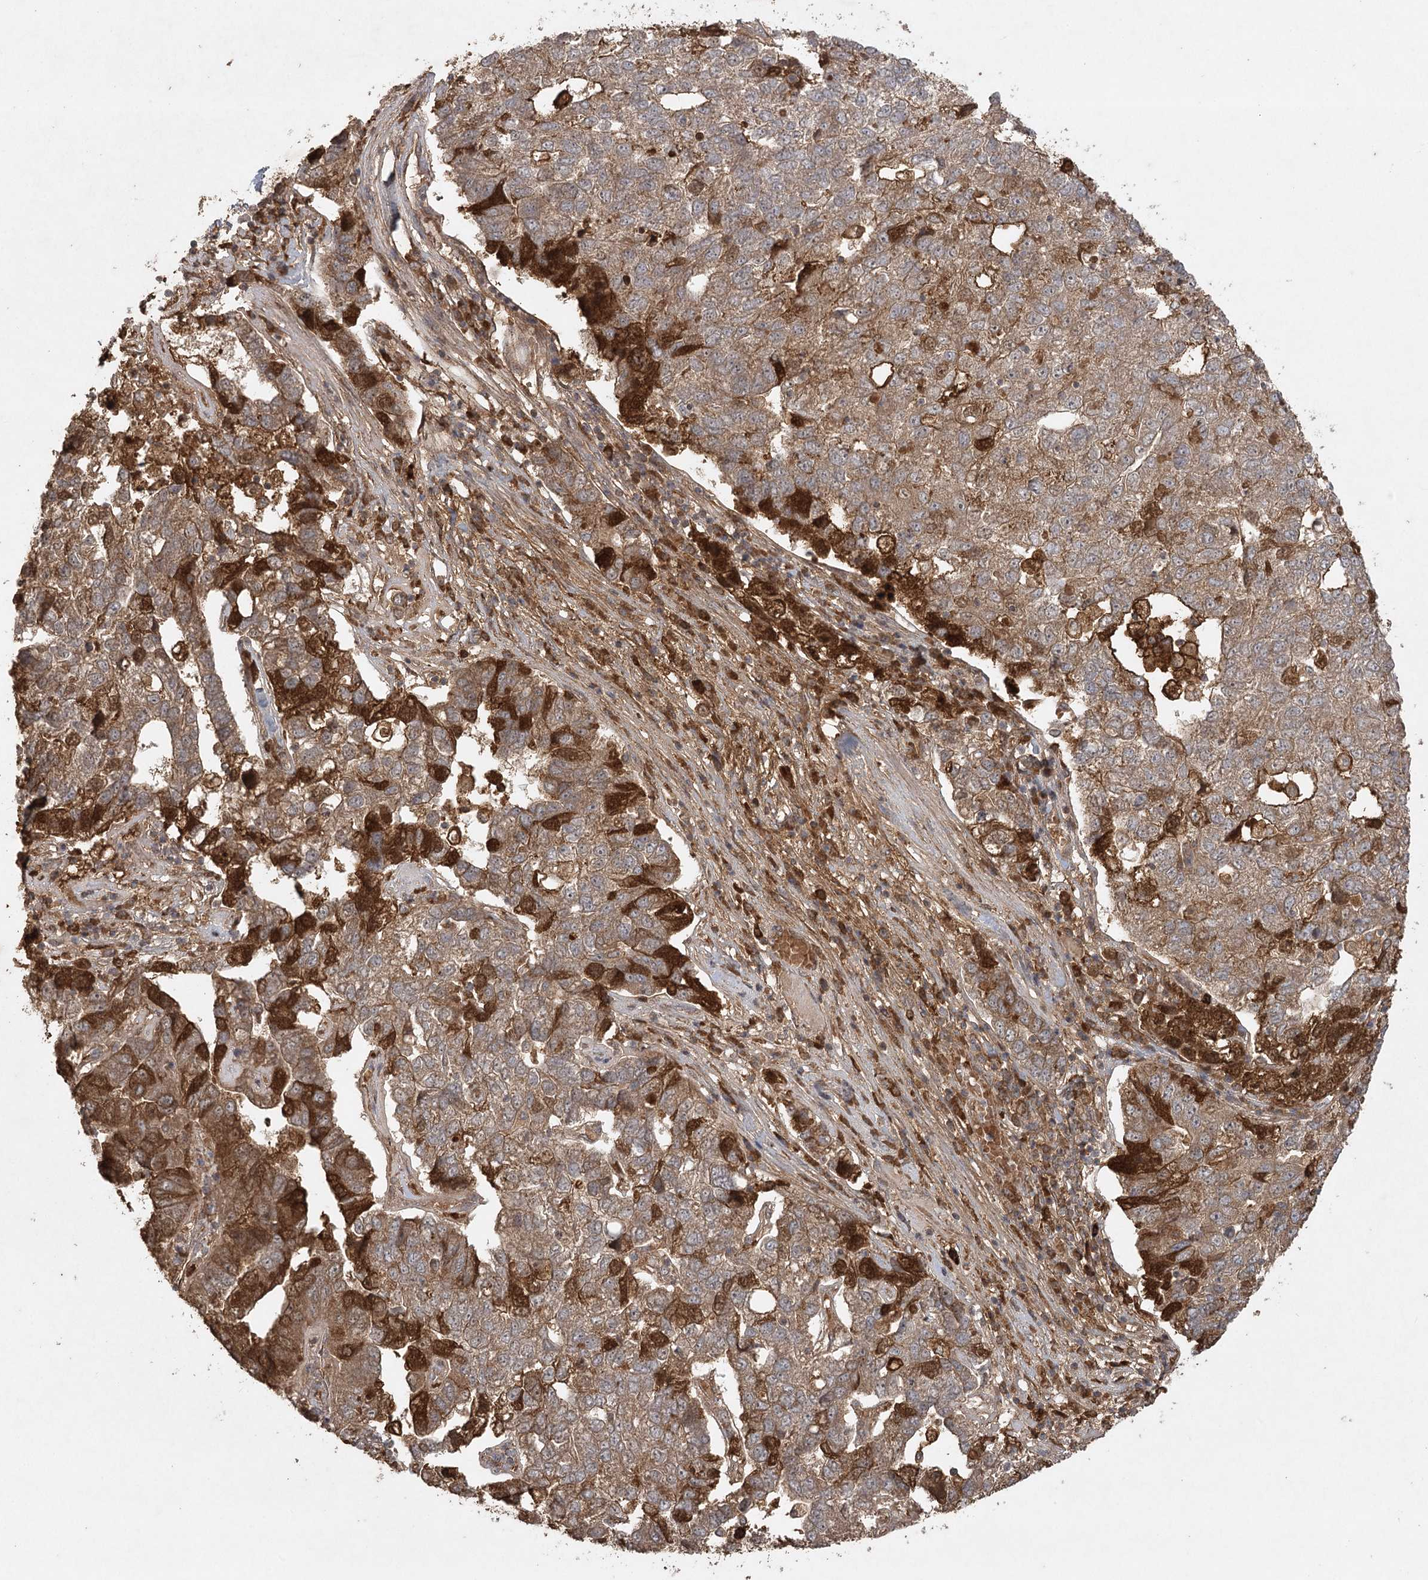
{"staining": {"intensity": "weak", "quantity": ">75%", "location": "cytoplasmic/membranous"}, "tissue": "pancreatic cancer", "cell_type": "Tumor cells", "image_type": "cancer", "snomed": [{"axis": "morphology", "description": "Adenocarcinoma, NOS"}, {"axis": "topography", "description": "Pancreas"}], "caption": "Adenocarcinoma (pancreatic) stained with immunohistochemistry exhibits weak cytoplasmic/membranous positivity in approximately >75% of tumor cells.", "gene": "ARL13A", "patient": {"sex": "female", "age": 61}}